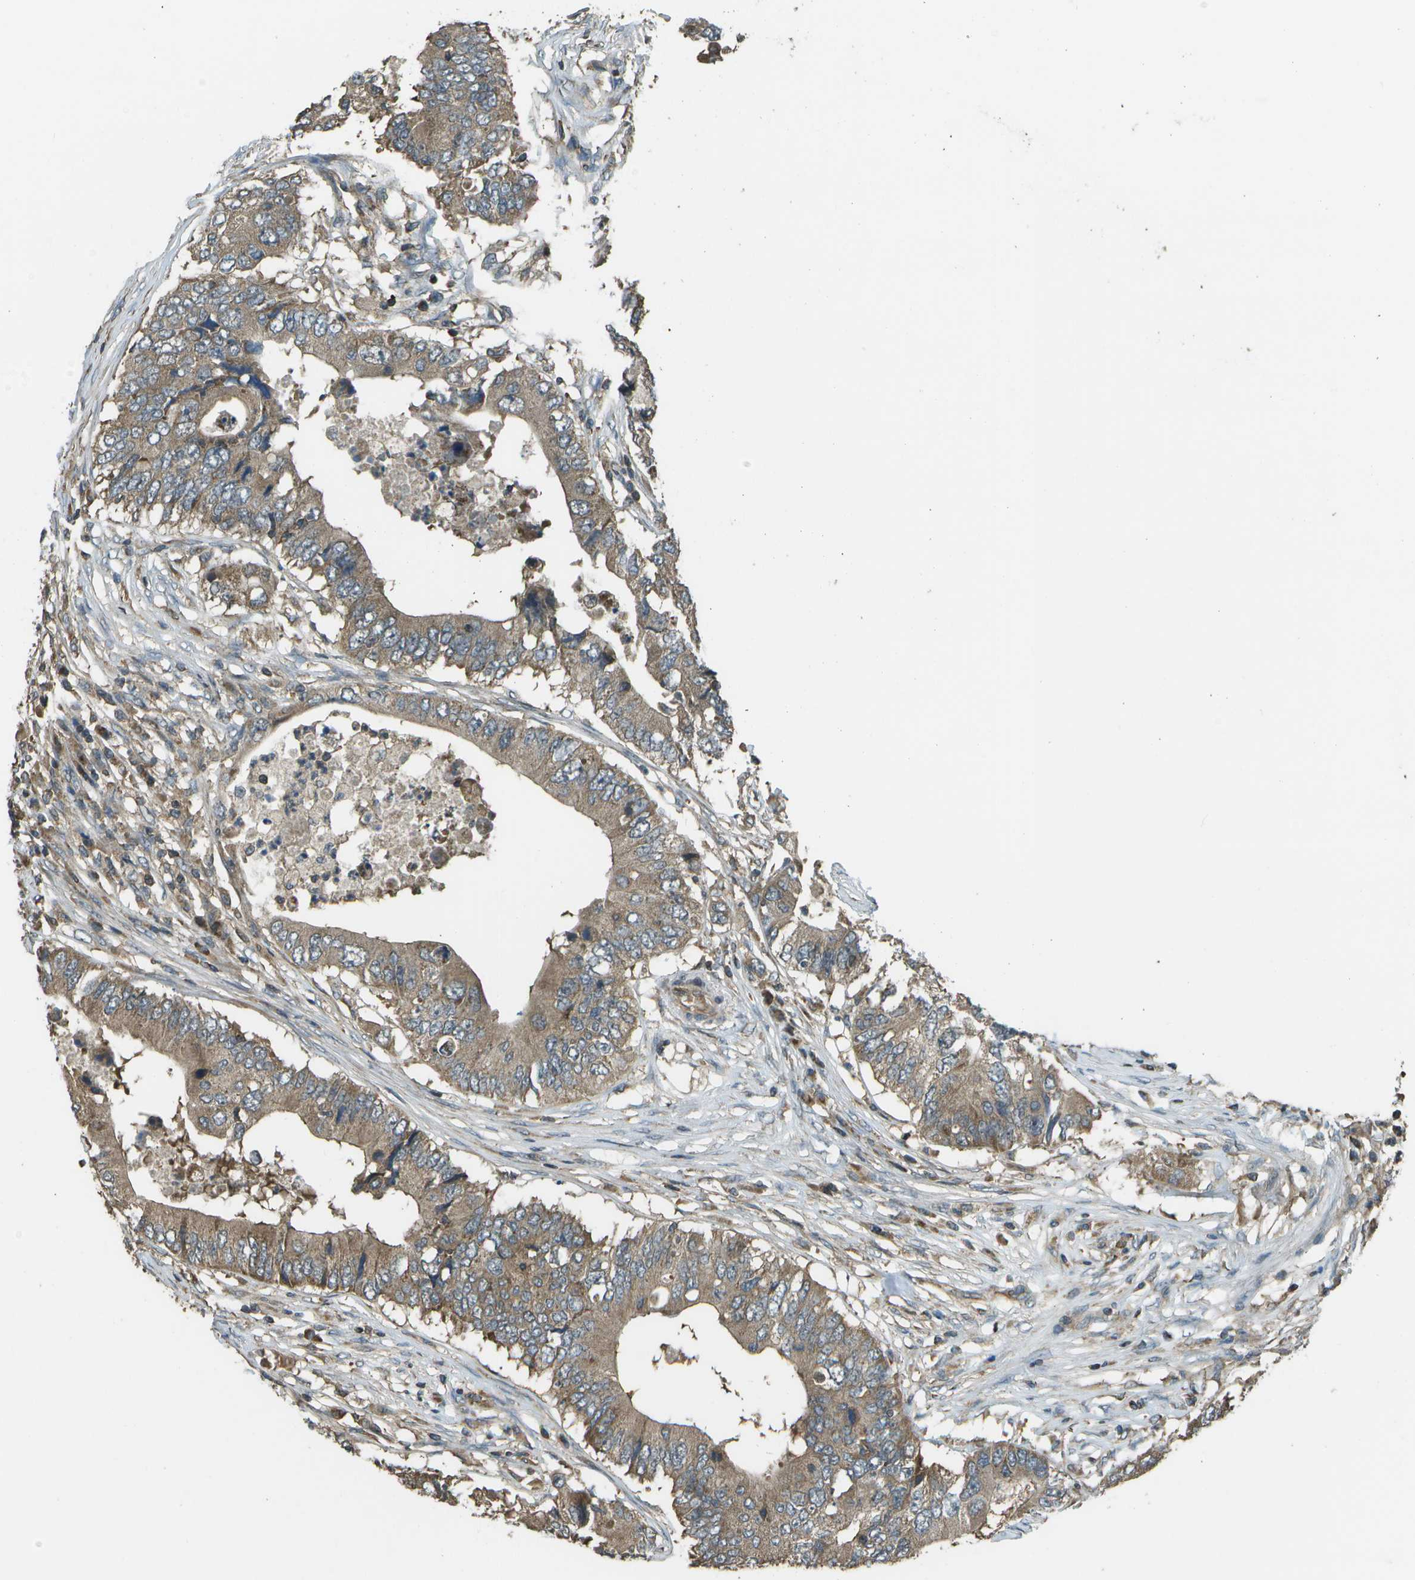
{"staining": {"intensity": "moderate", "quantity": ">75%", "location": "cytoplasmic/membranous"}, "tissue": "colorectal cancer", "cell_type": "Tumor cells", "image_type": "cancer", "snomed": [{"axis": "morphology", "description": "Adenocarcinoma, NOS"}, {"axis": "topography", "description": "Colon"}], "caption": "Immunohistochemical staining of human colorectal adenocarcinoma exhibits medium levels of moderate cytoplasmic/membranous positivity in approximately >75% of tumor cells.", "gene": "PLPBP", "patient": {"sex": "male", "age": 71}}